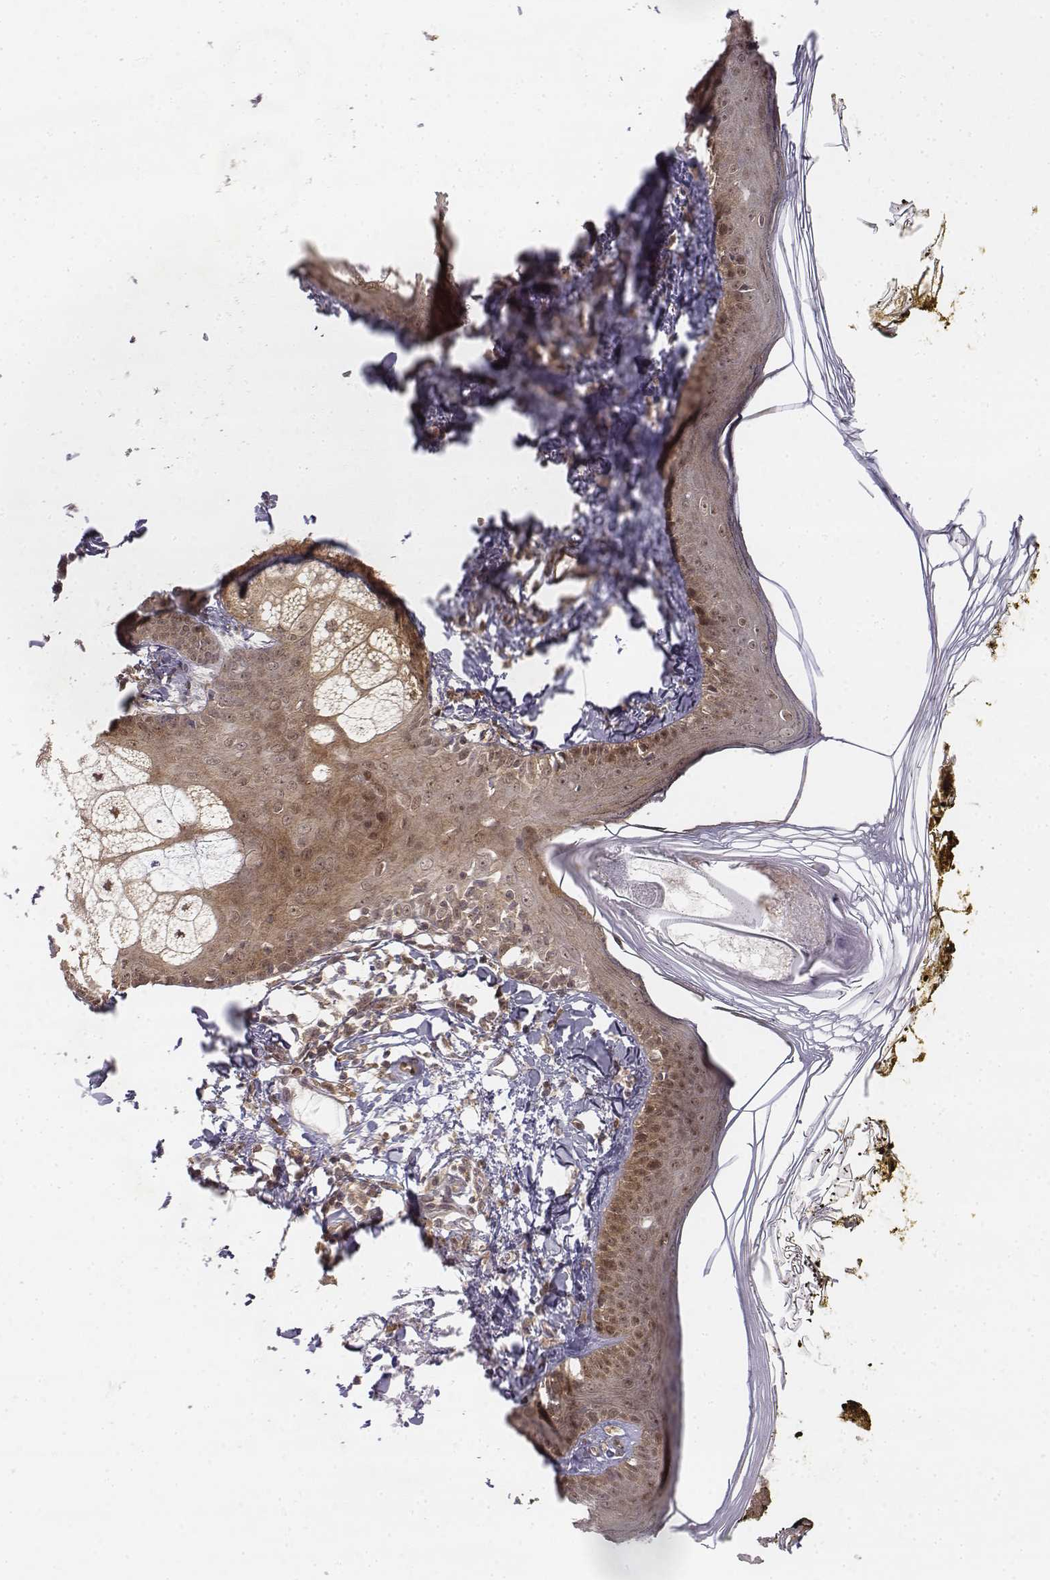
{"staining": {"intensity": "moderate", "quantity": ">75%", "location": "cytoplasmic/membranous"}, "tissue": "skin", "cell_type": "Fibroblasts", "image_type": "normal", "snomed": [{"axis": "morphology", "description": "Normal tissue, NOS"}, {"axis": "topography", "description": "Skin"}], "caption": "This histopathology image exhibits immunohistochemistry staining of unremarkable skin, with medium moderate cytoplasmic/membranous staining in approximately >75% of fibroblasts.", "gene": "ZFYVE19", "patient": {"sex": "male", "age": 76}}